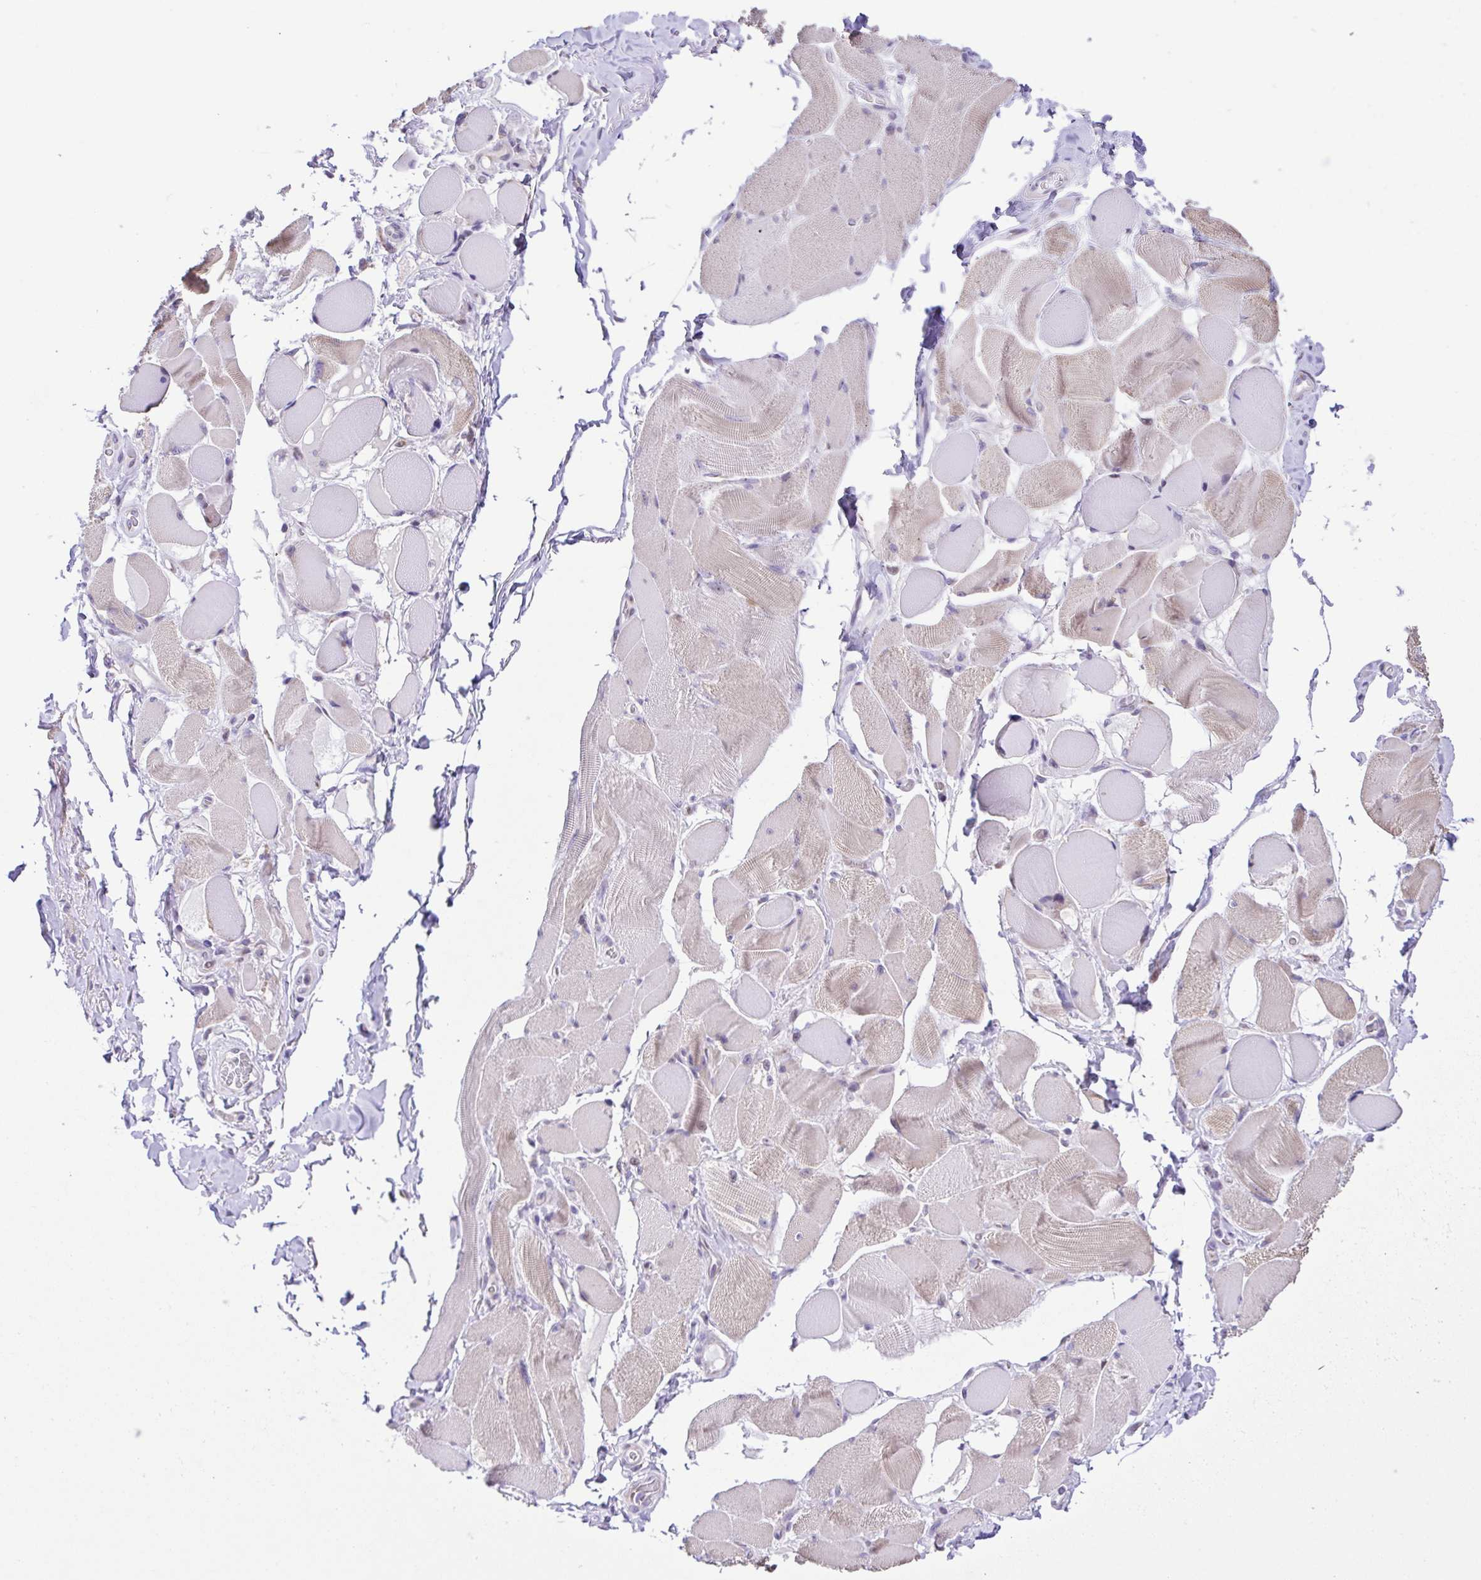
{"staining": {"intensity": "weak", "quantity": "<25%", "location": "cytoplasmic/membranous"}, "tissue": "skeletal muscle", "cell_type": "Myocytes", "image_type": "normal", "snomed": [{"axis": "morphology", "description": "Normal tissue, NOS"}, {"axis": "topography", "description": "Skeletal muscle"}, {"axis": "topography", "description": "Anal"}, {"axis": "topography", "description": "Peripheral nerve tissue"}], "caption": "Benign skeletal muscle was stained to show a protein in brown. There is no significant expression in myocytes.", "gene": "ENSG00000286022", "patient": {"sex": "male", "age": 53}}